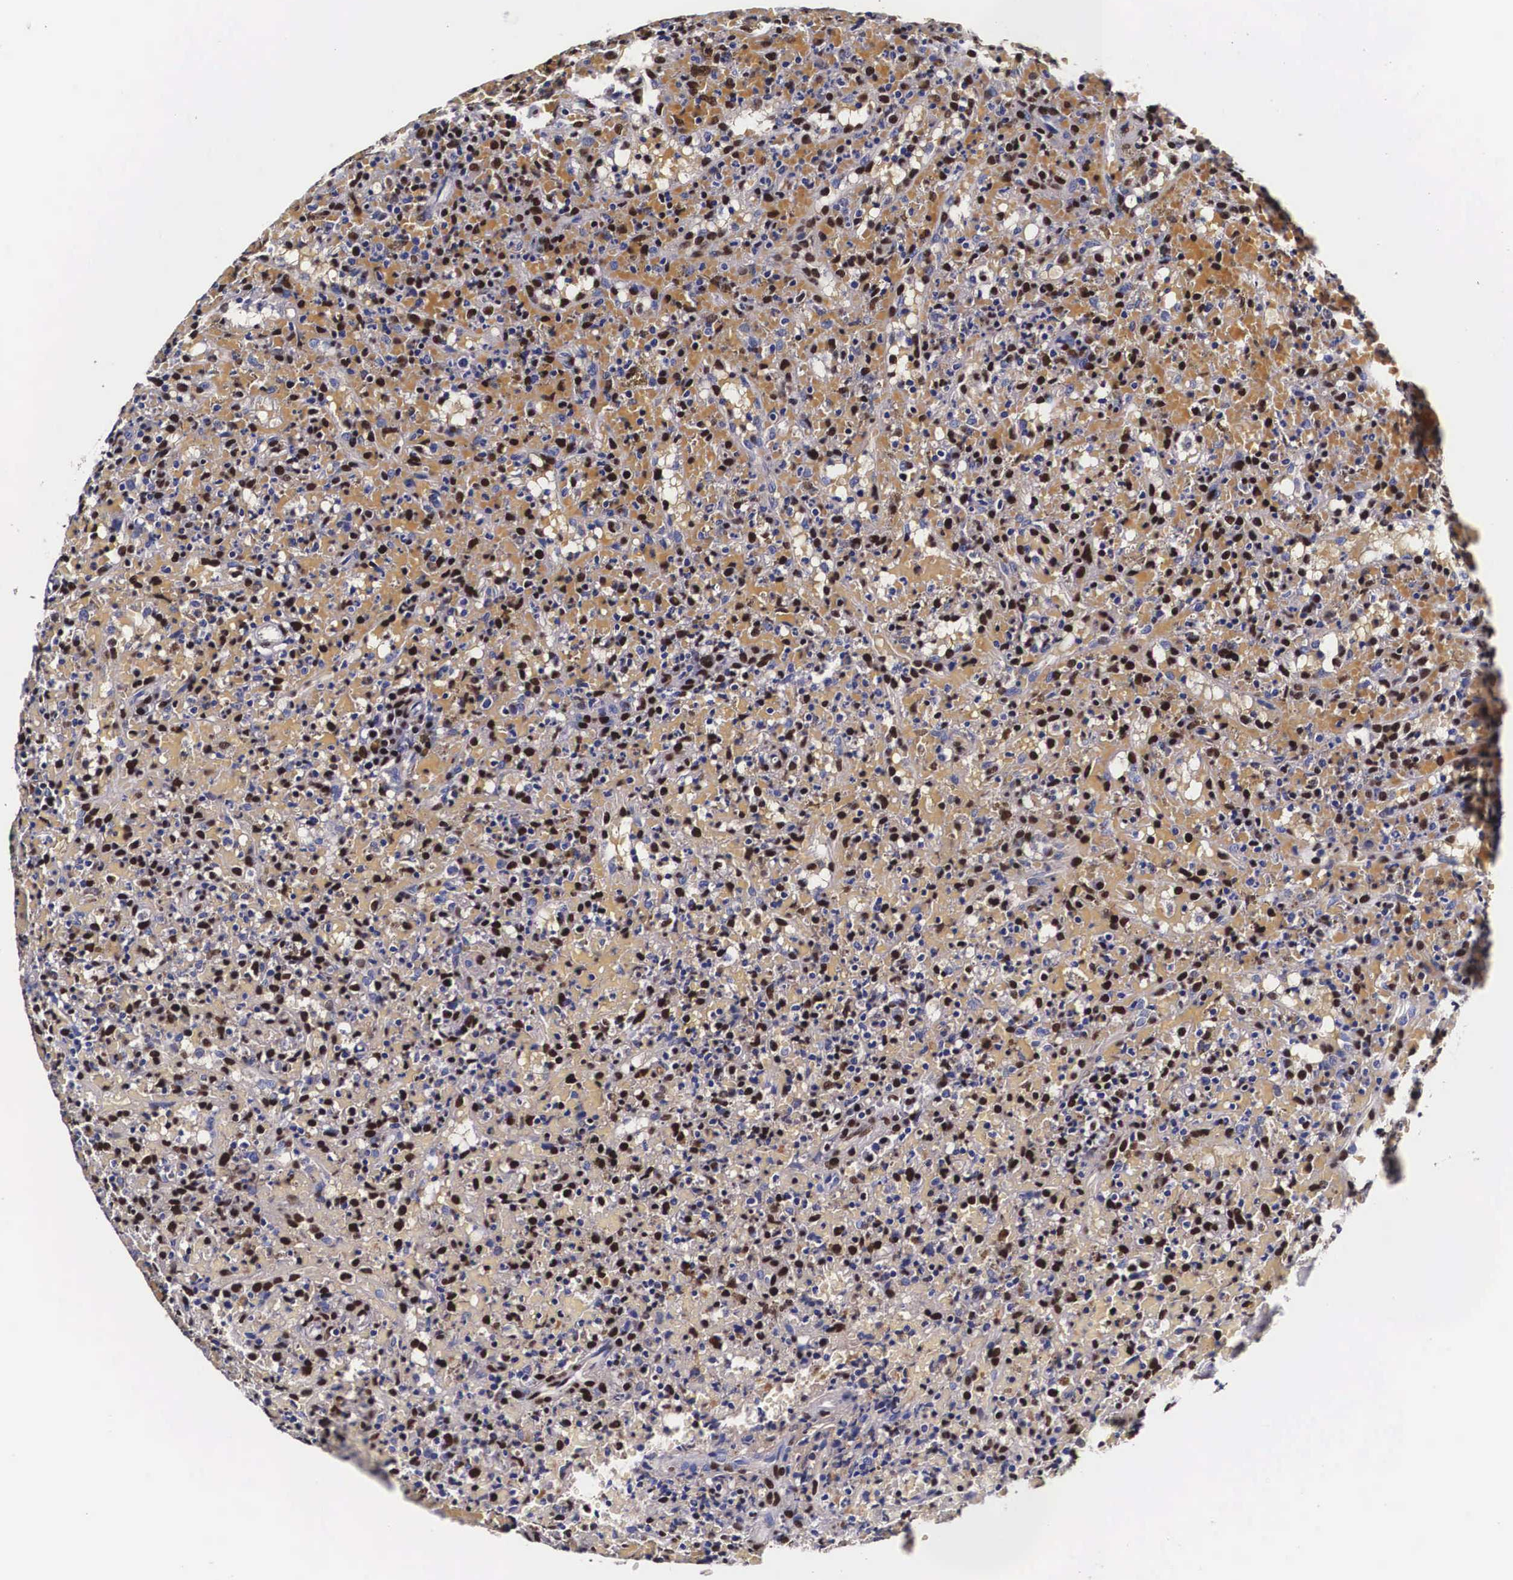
{"staining": {"intensity": "strong", "quantity": "25%-75%", "location": "nuclear"}, "tissue": "lymphoma", "cell_type": "Tumor cells", "image_type": "cancer", "snomed": [{"axis": "morphology", "description": "Malignant lymphoma, non-Hodgkin's type, High grade"}, {"axis": "topography", "description": "Spleen"}, {"axis": "topography", "description": "Lymph node"}], "caption": "An image of malignant lymphoma, non-Hodgkin's type (high-grade) stained for a protein reveals strong nuclear brown staining in tumor cells. Nuclei are stained in blue.", "gene": "PABPN1", "patient": {"sex": "female", "age": 70}}